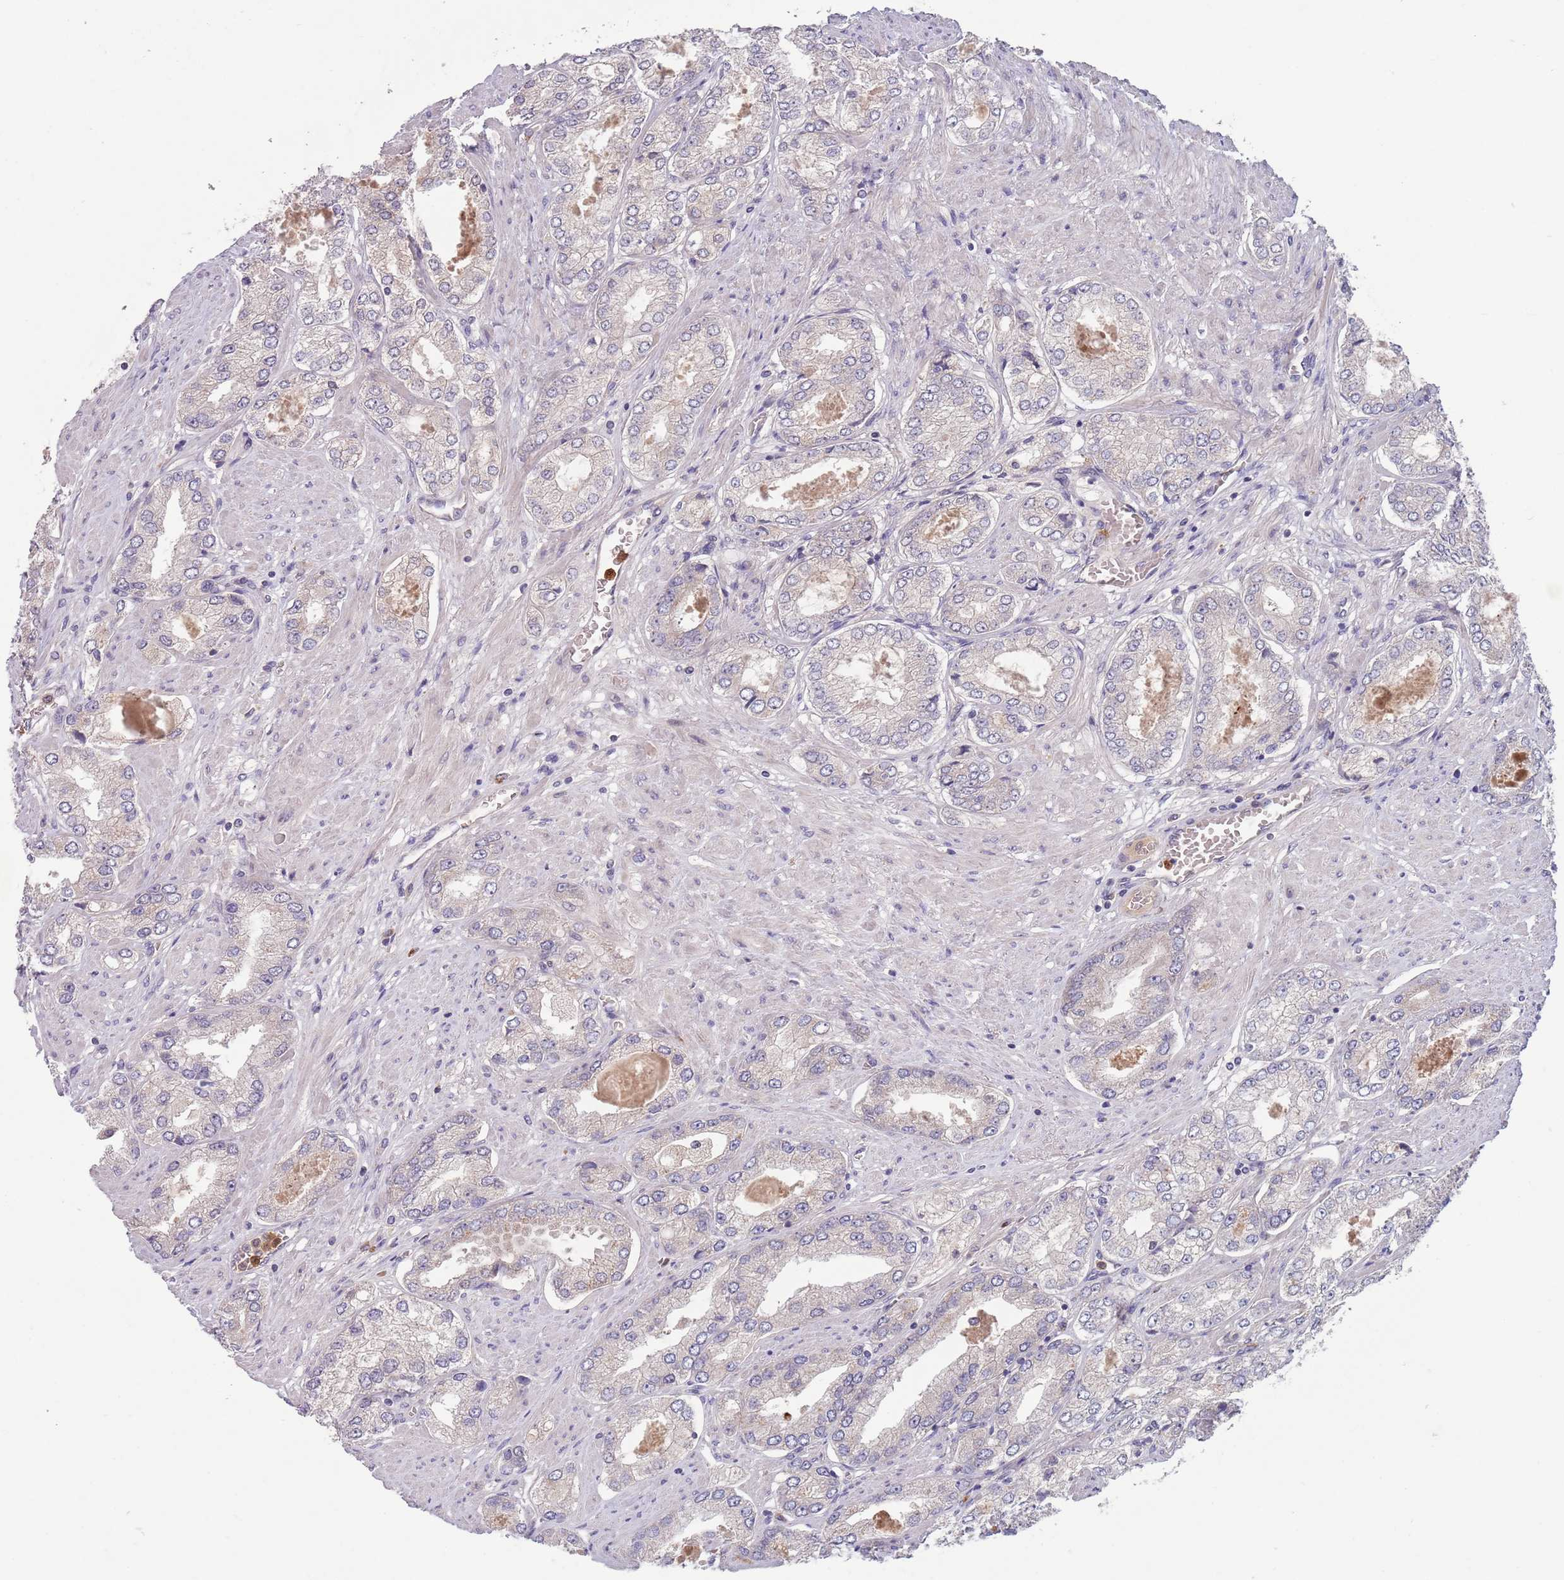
{"staining": {"intensity": "negative", "quantity": "none", "location": "none"}, "tissue": "prostate cancer", "cell_type": "Tumor cells", "image_type": "cancer", "snomed": [{"axis": "morphology", "description": "Adenocarcinoma, High grade"}, {"axis": "topography", "description": "Prostate"}], "caption": "An immunohistochemistry photomicrograph of prostate adenocarcinoma (high-grade) is shown. There is no staining in tumor cells of prostate adenocarcinoma (high-grade). The staining is performed using DAB brown chromogen with nuclei counter-stained in using hematoxylin.", "gene": "TYW1", "patient": {"sex": "male", "age": 68}}